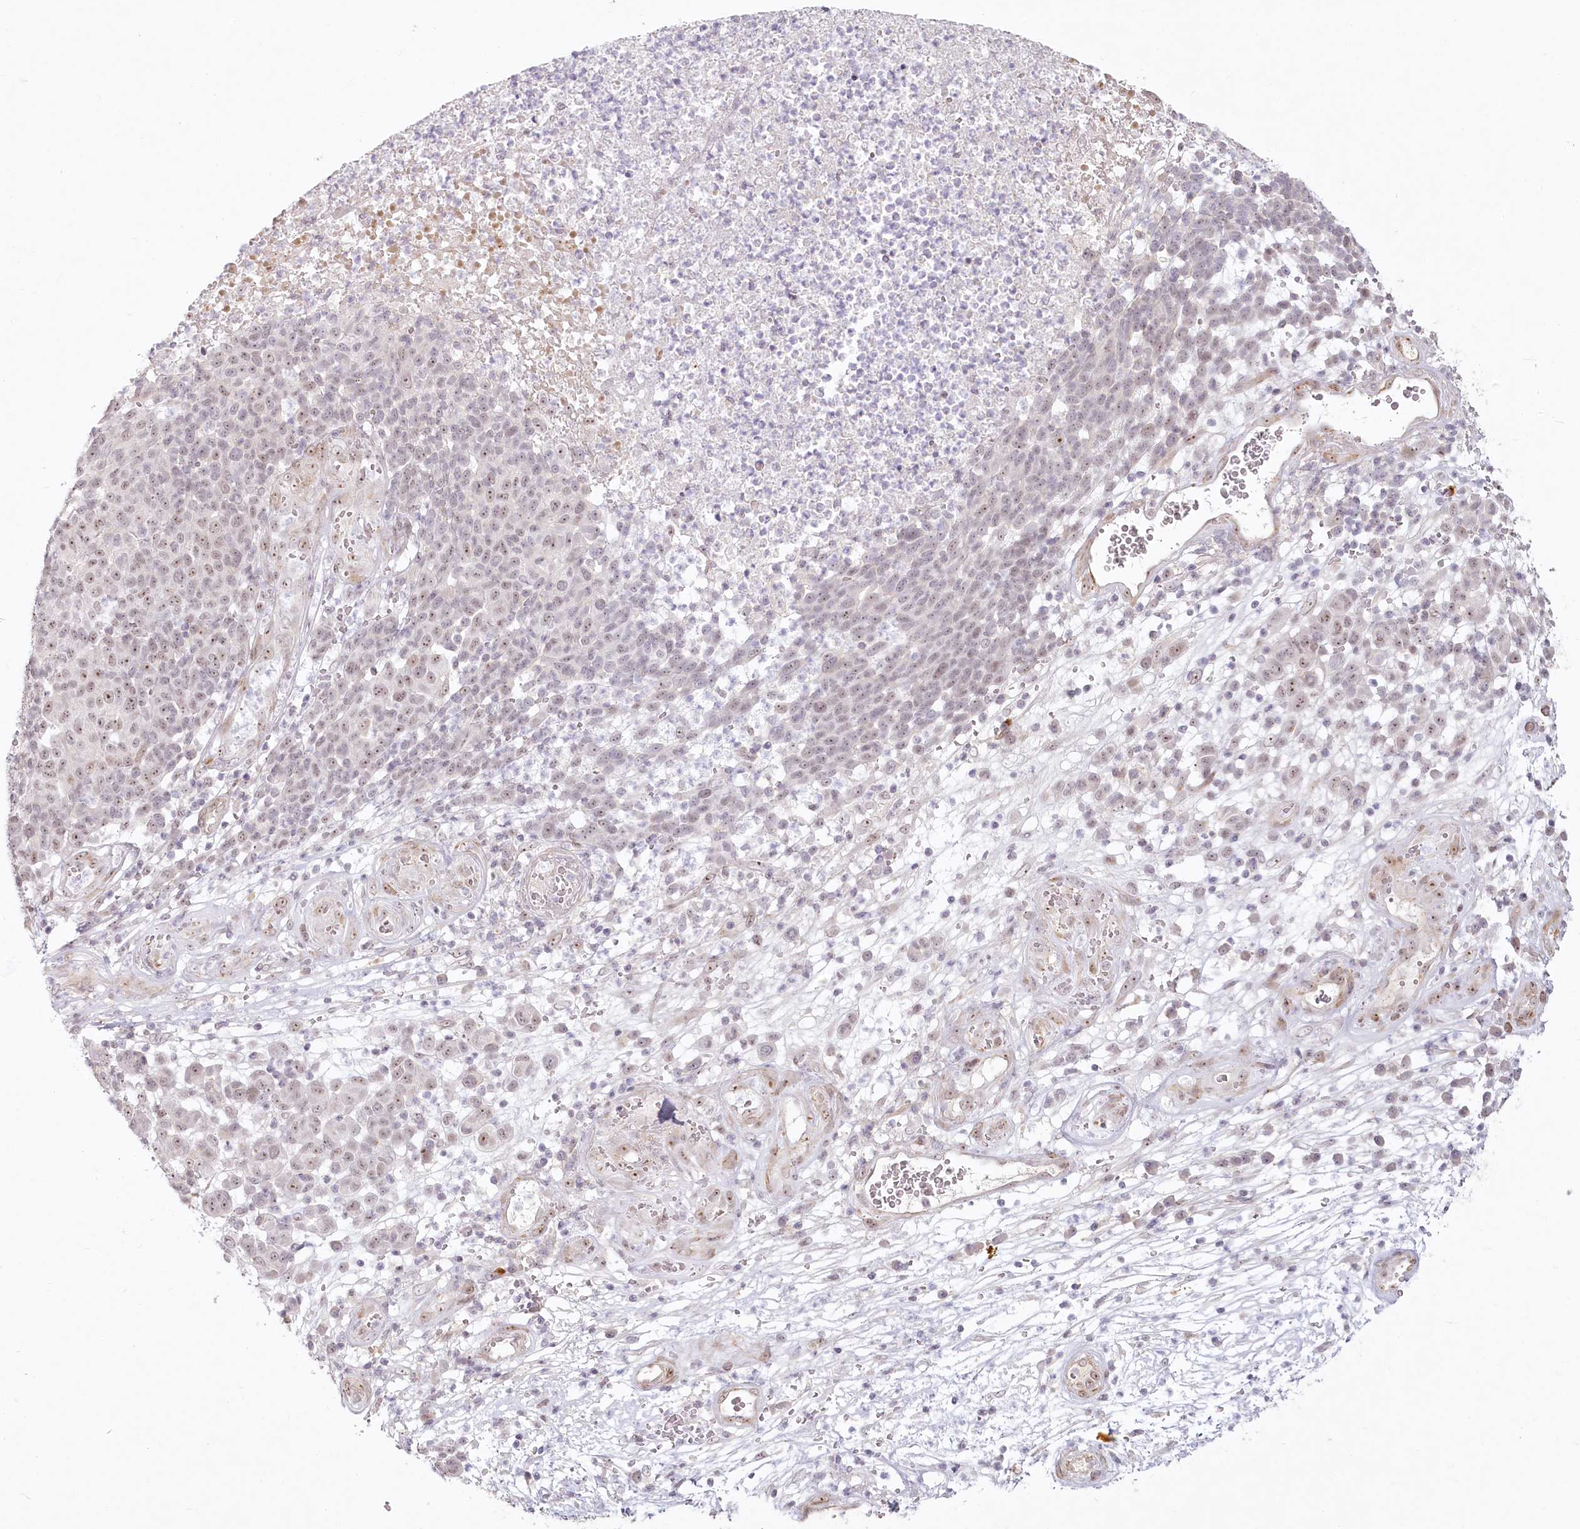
{"staining": {"intensity": "weak", "quantity": ">75%", "location": "nuclear"}, "tissue": "melanoma", "cell_type": "Tumor cells", "image_type": "cancer", "snomed": [{"axis": "morphology", "description": "Malignant melanoma, NOS"}, {"axis": "topography", "description": "Skin"}], "caption": "A high-resolution image shows immunohistochemistry (IHC) staining of malignant melanoma, which shows weak nuclear positivity in about >75% of tumor cells. (DAB (3,3'-diaminobenzidine) = brown stain, brightfield microscopy at high magnification).", "gene": "EXOSC7", "patient": {"sex": "male", "age": 49}}